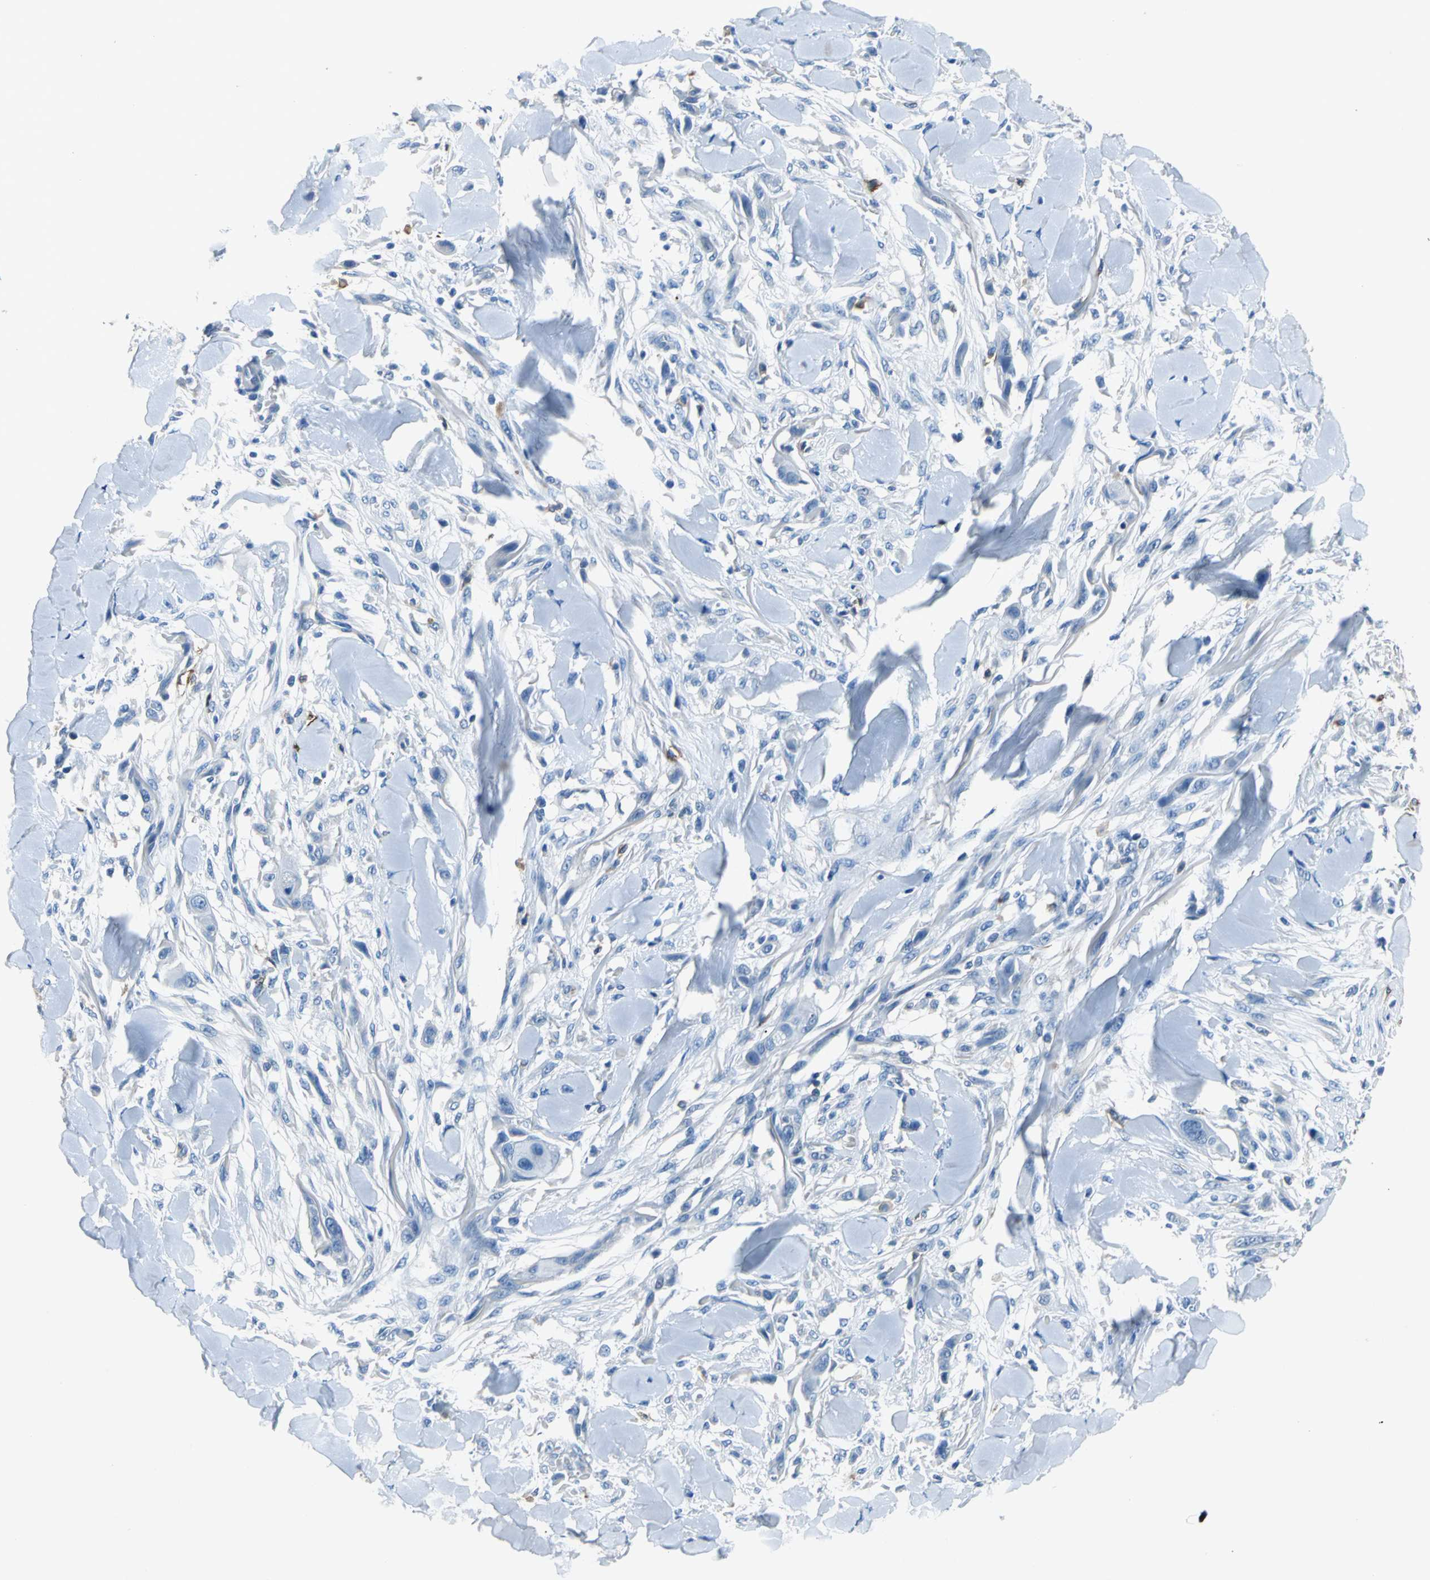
{"staining": {"intensity": "negative", "quantity": "none", "location": "none"}, "tissue": "skin cancer", "cell_type": "Tumor cells", "image_type": "cancer", "snomed": [{"axis": "morphology", "description": "Squamous cell carcinoma, NOS"}, {"axis": "topography", "description": "Skin"}], "caption": "Immunohistochemistry (IHC) of squamous cell carcinoma (skin) exhibits no staining in tumor cells.", "gene": "RPS13", "patient": {"sex": "female", "age": 59}}